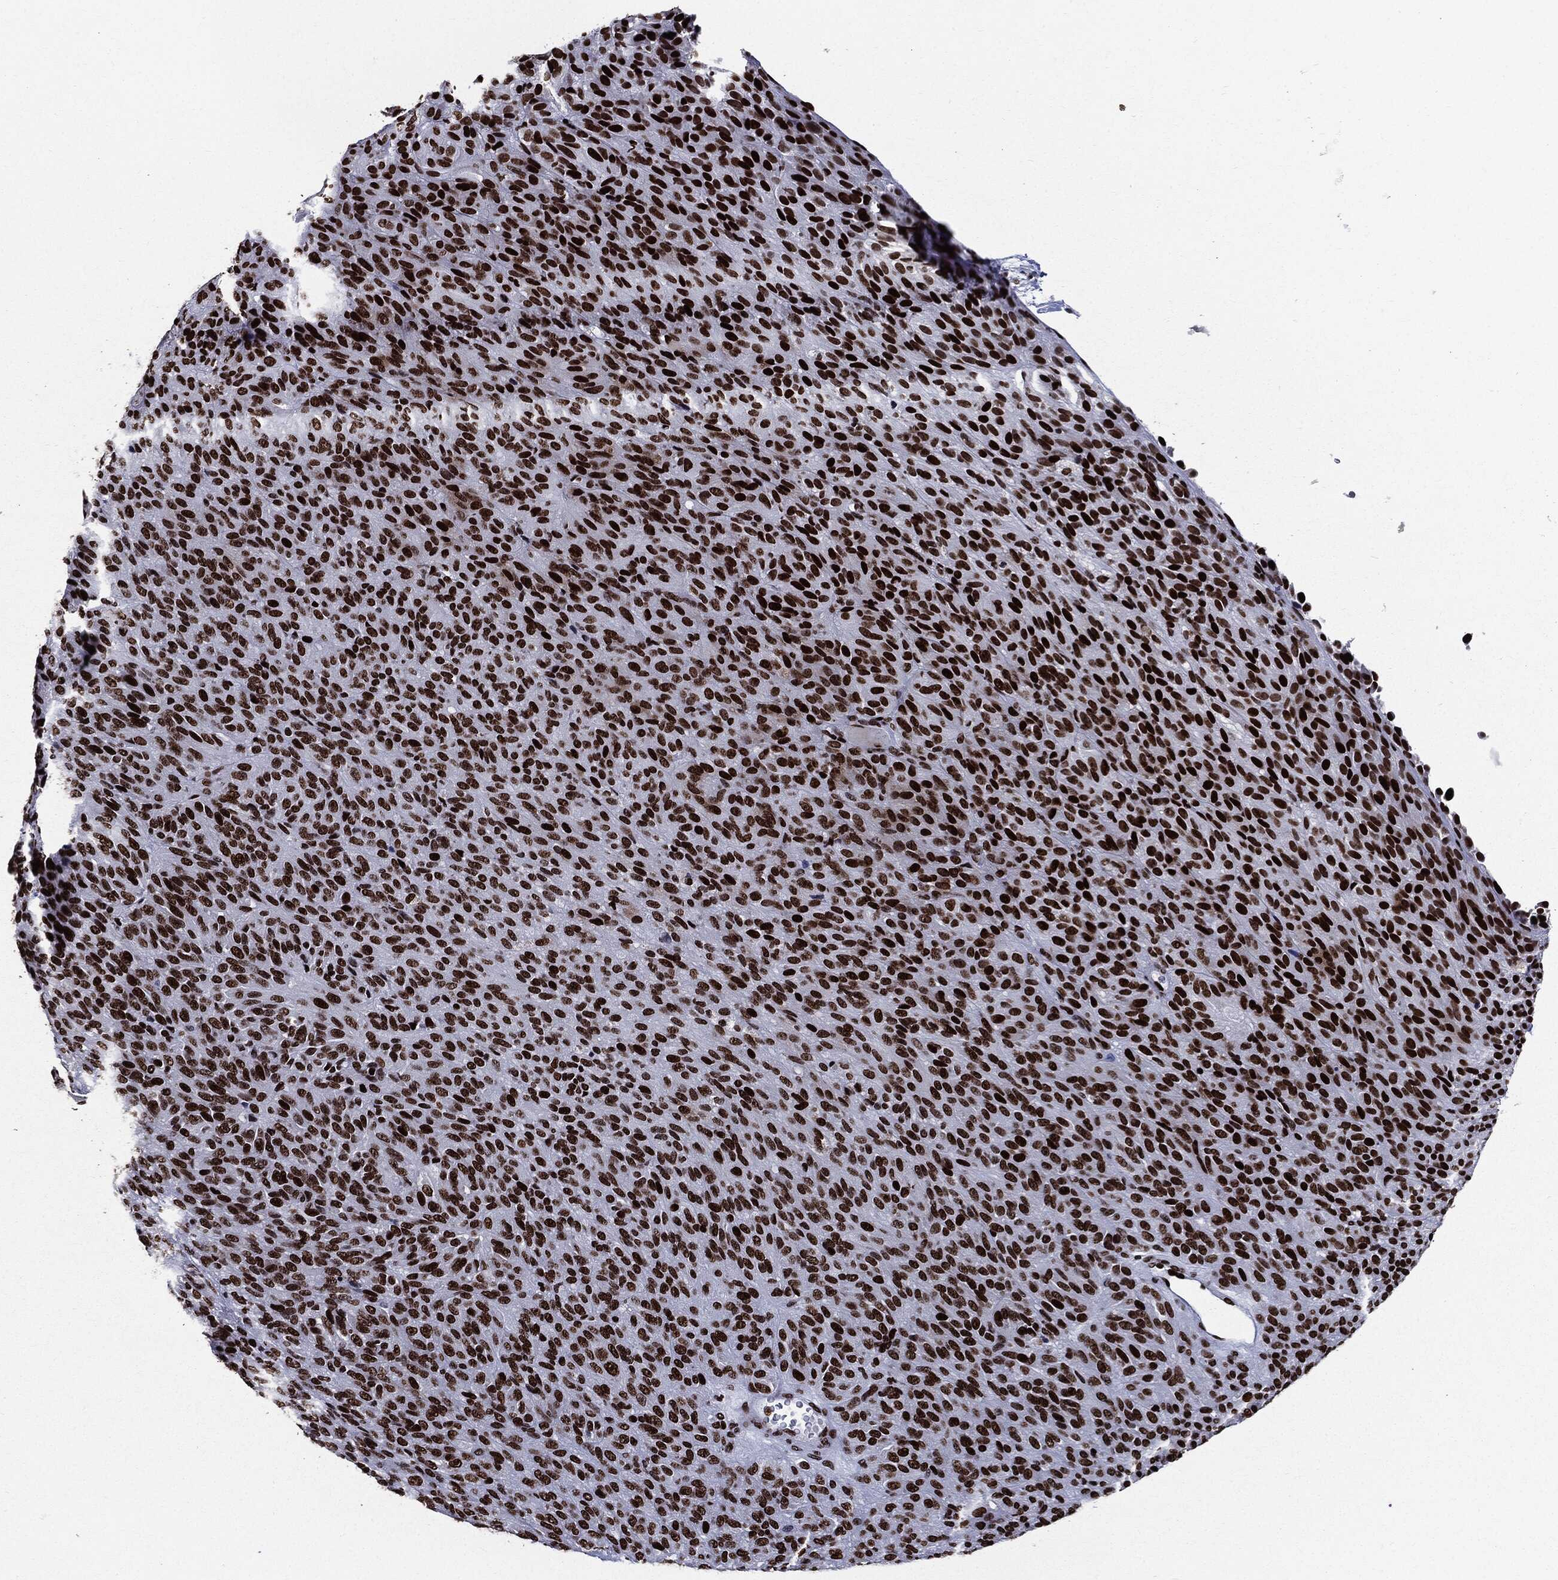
{"staining": {"intensity": "strong", "quantity": ">75%", "location": "nuclear"}, "tissue": "melanoma", "cell_type": "Tumor cells", "image_type": "cancer", "snomed": [{"axis": "morphology", "description": "Malignant melanoma, Metastatic site"}, {"axis": "topography", "description": "Brain"}], "caption": "Melanoma stained with IHC reveals strong nuclear expression in about >75% of tumor cells.", "gene": "ZFP91", "patient": {"sex": "female", "age": 56}}